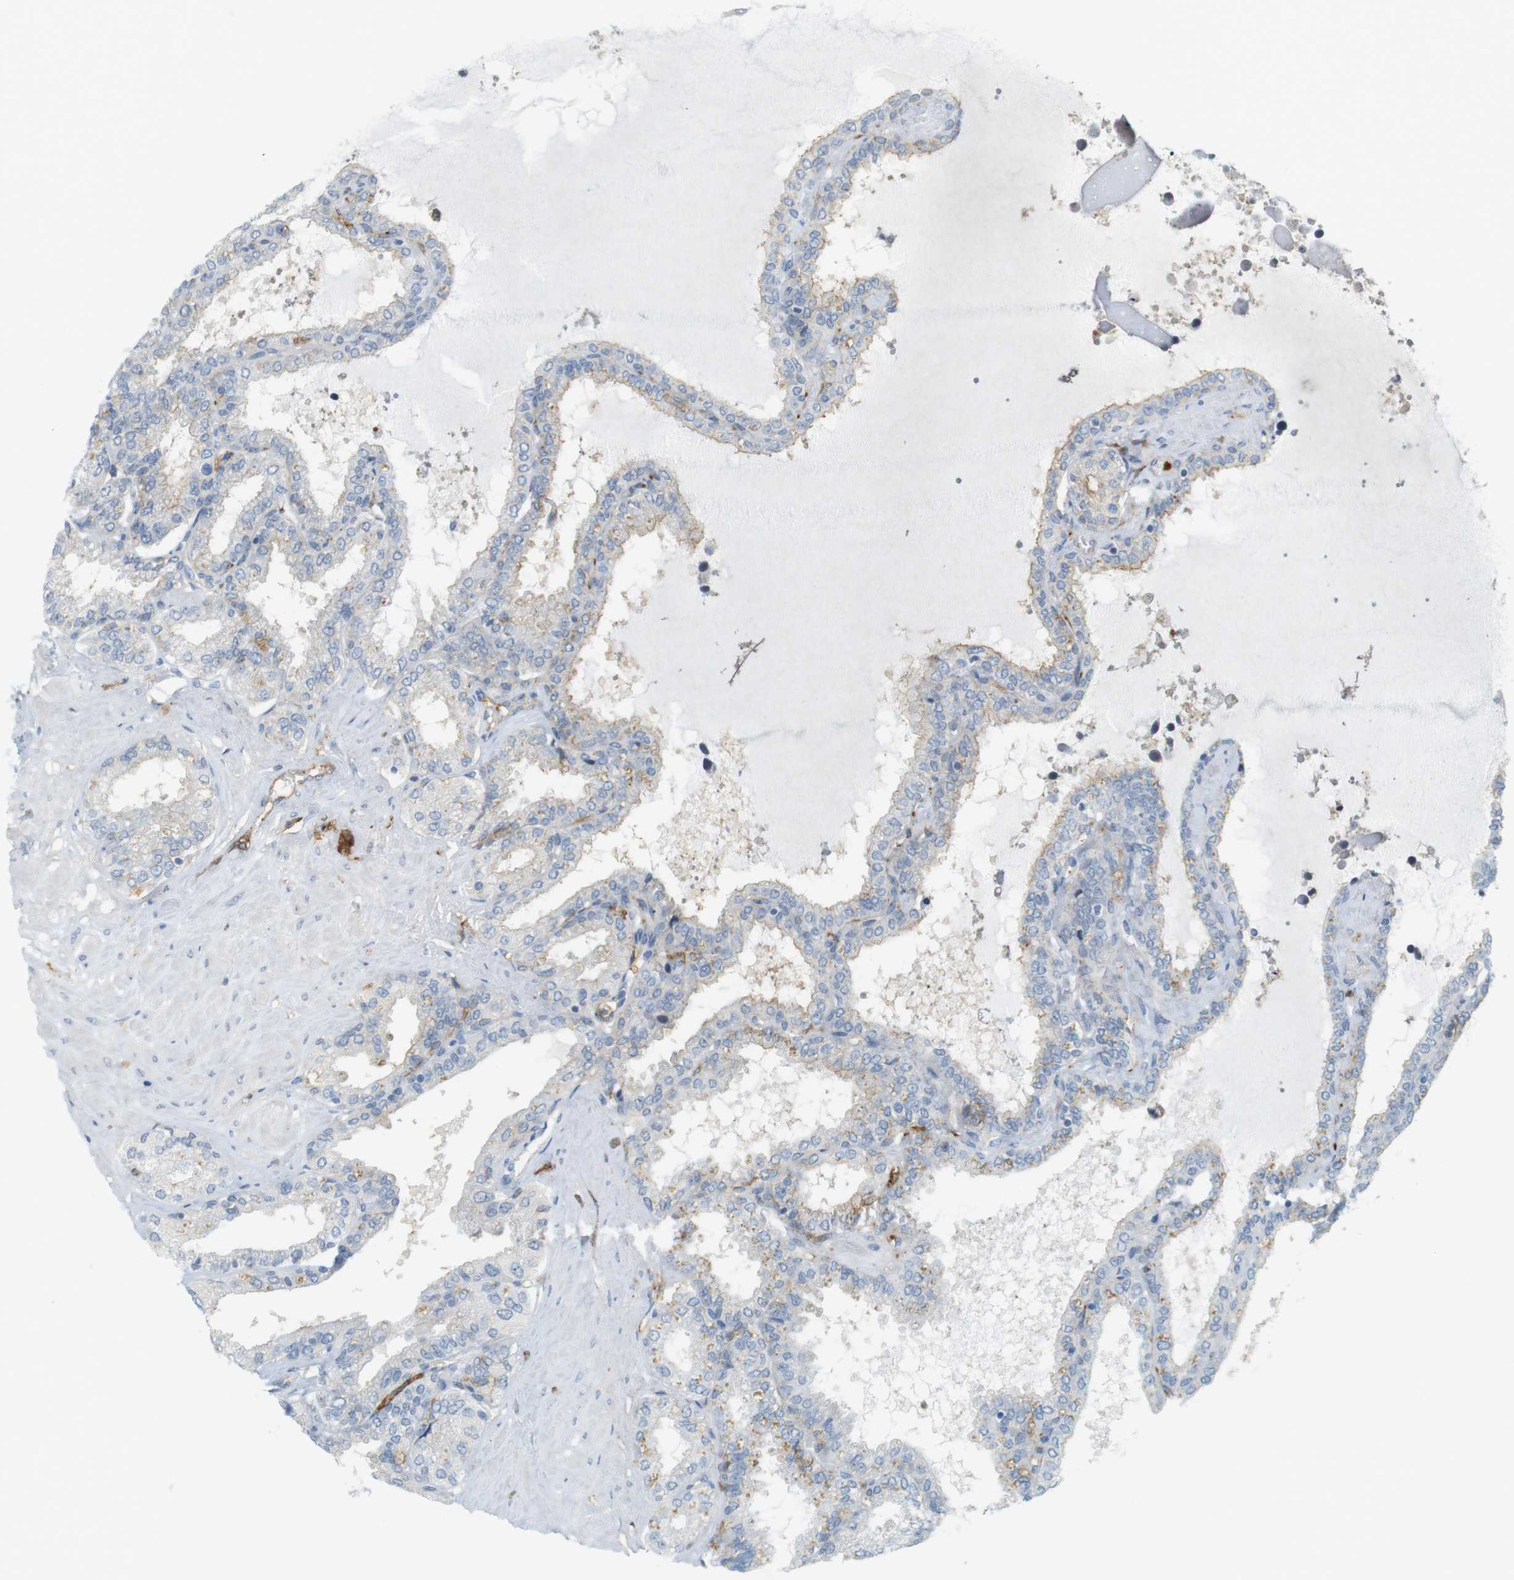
{"staining": {"intensity": "weak", "quantity": "25%-75%", "location": "cytoplasmic/membranous"}, "tissue": "seminal vesicle", "cell_type": "Glandular cells", "image_type": "normal", "snomed": [{"axis": "morphology", "description": "Normal tissue, NOS"}, {"axis": "topography", "description": "Seminal veicle"}], "caption": "Human seminal vesicle stained for a protein (brown) shows weak cytoplasmic/membranous positive positivity in about 25%-75% of glandular cells.", "gene": "SIRPA", "patient": {"sex": "male", "age": 46}}